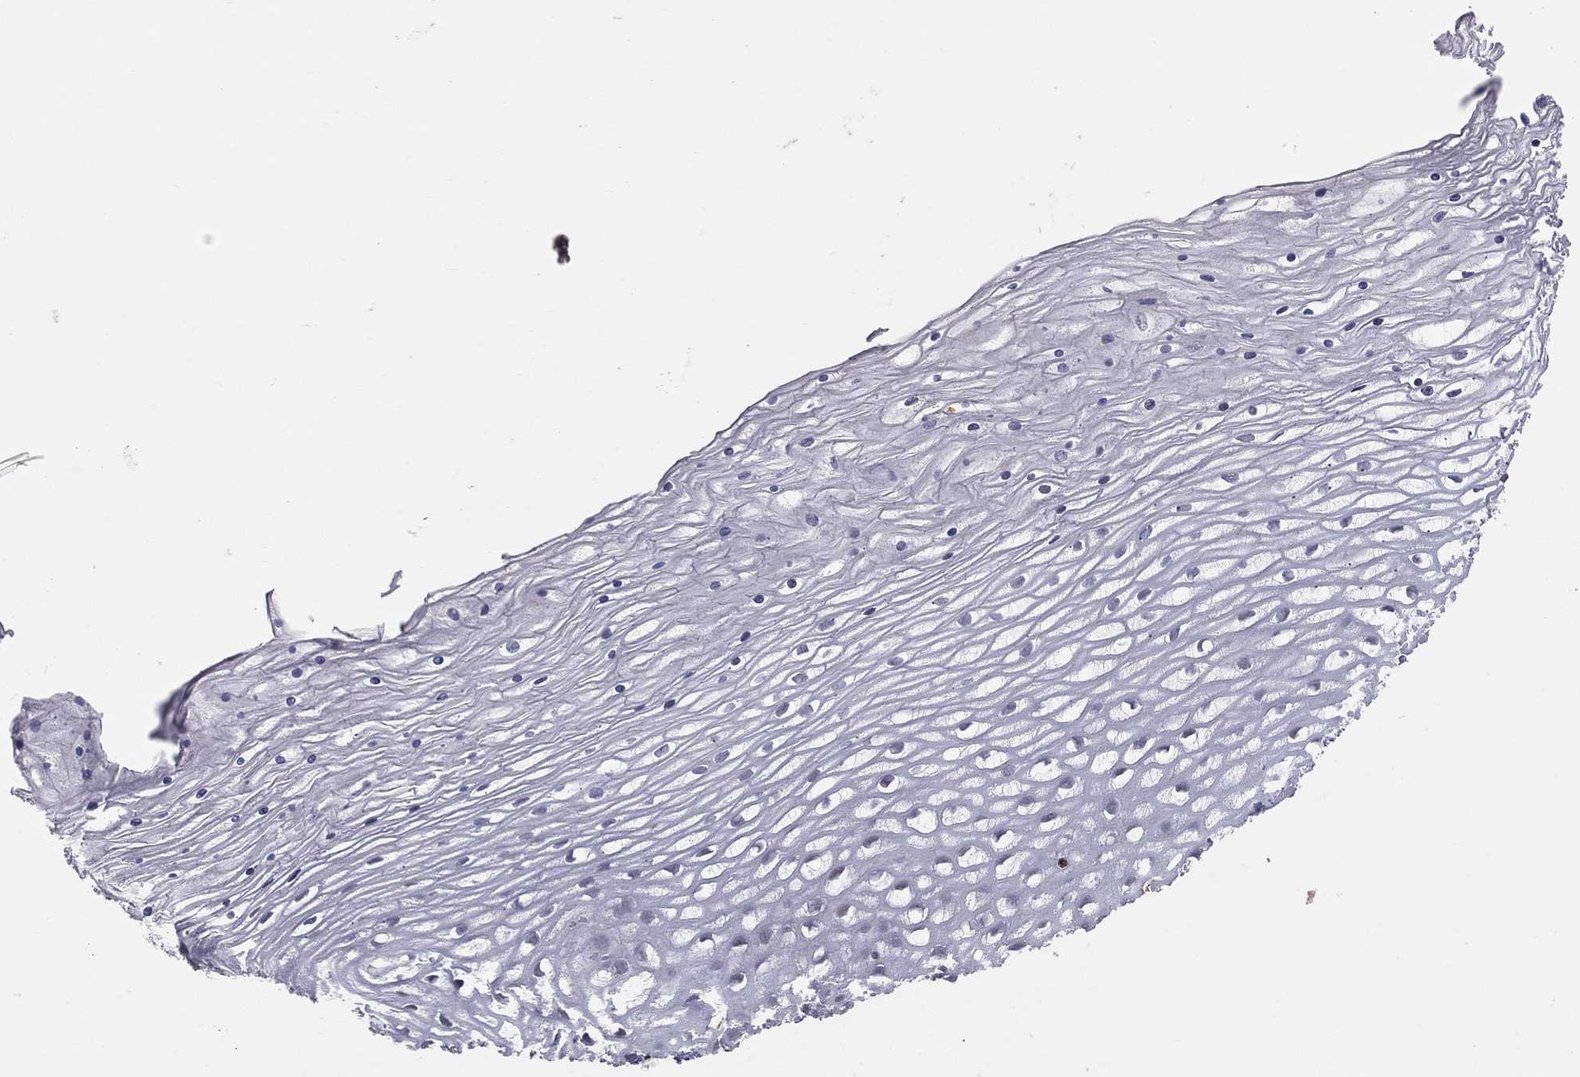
{"staining": {"intensity": "negative", "quantity": "none", "location": "none"}, "tissue": "cervix", "cell_type": "Glandular cells", "image_type": "normal", "snomed": [{"axis": "morphology", "description": "Normal tissue, NOS"}, {"axis": "topography", "description": "Cervix"}], "caption": "Immunohistochemistry (IHC) photomicrograph of unremarkable cervix: human cervix stained with DAB reveals no significant protein staining in glandular cells. (Stains: DAB (3,3'-diaminobenzidine) IHC with hematoxylin counter stain, Microscopy: brightfield microscopy at high magnification).", "gene": "PSTPIP1", "patient": {"sex": "female", "age": 35}}